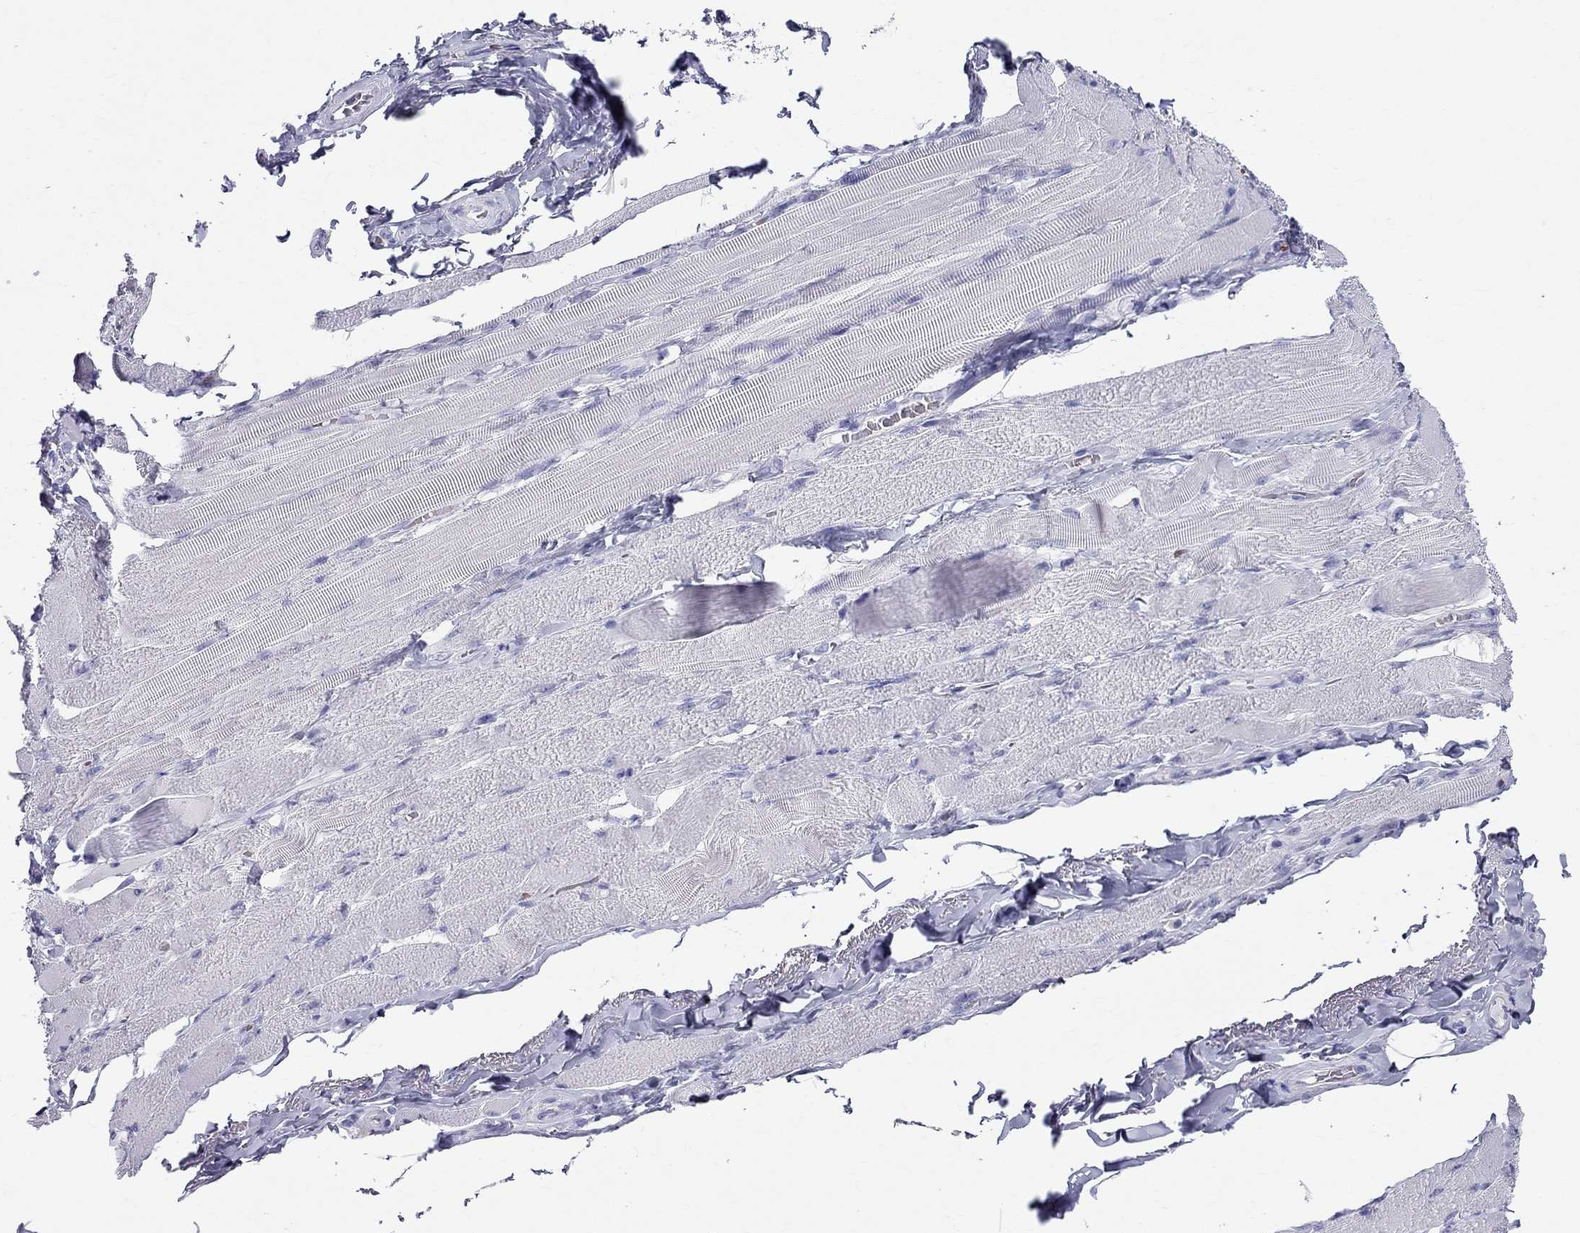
{"staining": {"intensity": "negative", "quantity": "none", "location": "none"}, "tissue": "skeletal muscle", "cell_type": "Myocytes", "image_type": "normal", "snomed": [{"axis": "morphology", "description": "Normal tissue, NOS"}, {"axis": "topography", "description": "Skeletal muscle"}, {"axis": "topography", "description": "Anal"}, {"axis": "topography", "description": "Peripheral nerve tissue"}], "caption": "The histopathology image demonstrates no staining of myocytes in unremarkable skeletal muscle.", "gene": "DNAAF6", "patient": {"sex": "male", "age": 53}}